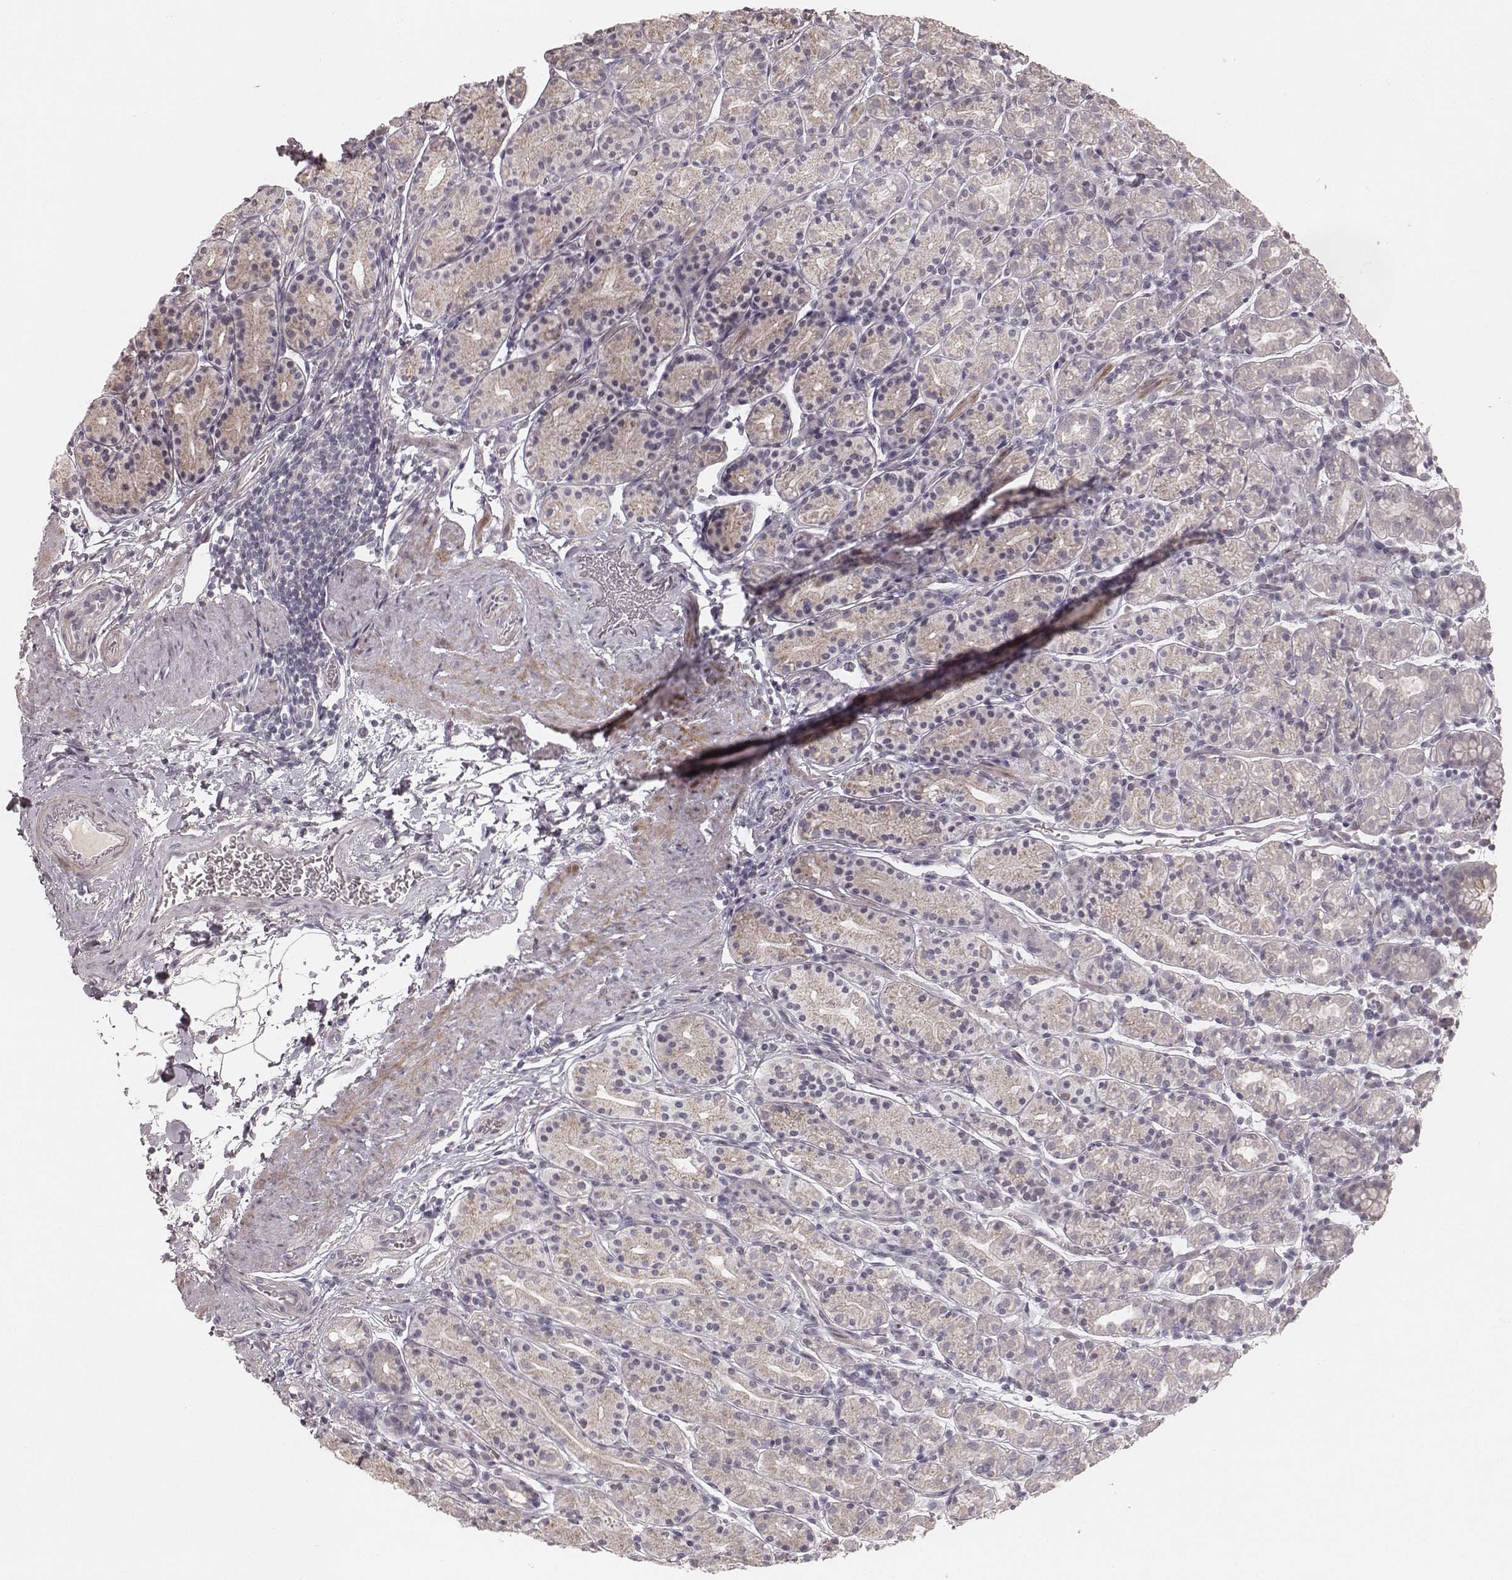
{"staining": {"intensity": "negative", "quantity": "none", "location": "none"}, "tissue": "stomach", "cell_type": "Glandular cells", "image_type": "normal", "snomed": [{"axis": "morphology", "description": "Normal tissue, NOS"}, {"axis": "topography", "description": "Stomach, upper"}, {"axis": "topography", "description": "Stomach"}], "caption": "A photomicrograph of stomach stained for a protein reveals no brown staining in glandular cells. (Brightfield microscopy of DAB (3,3'-diaminobenzidine) immunohistochemistry at high magnification).", "gene": "FAM13B", "patient": {"sex": "male", "age": 62}}